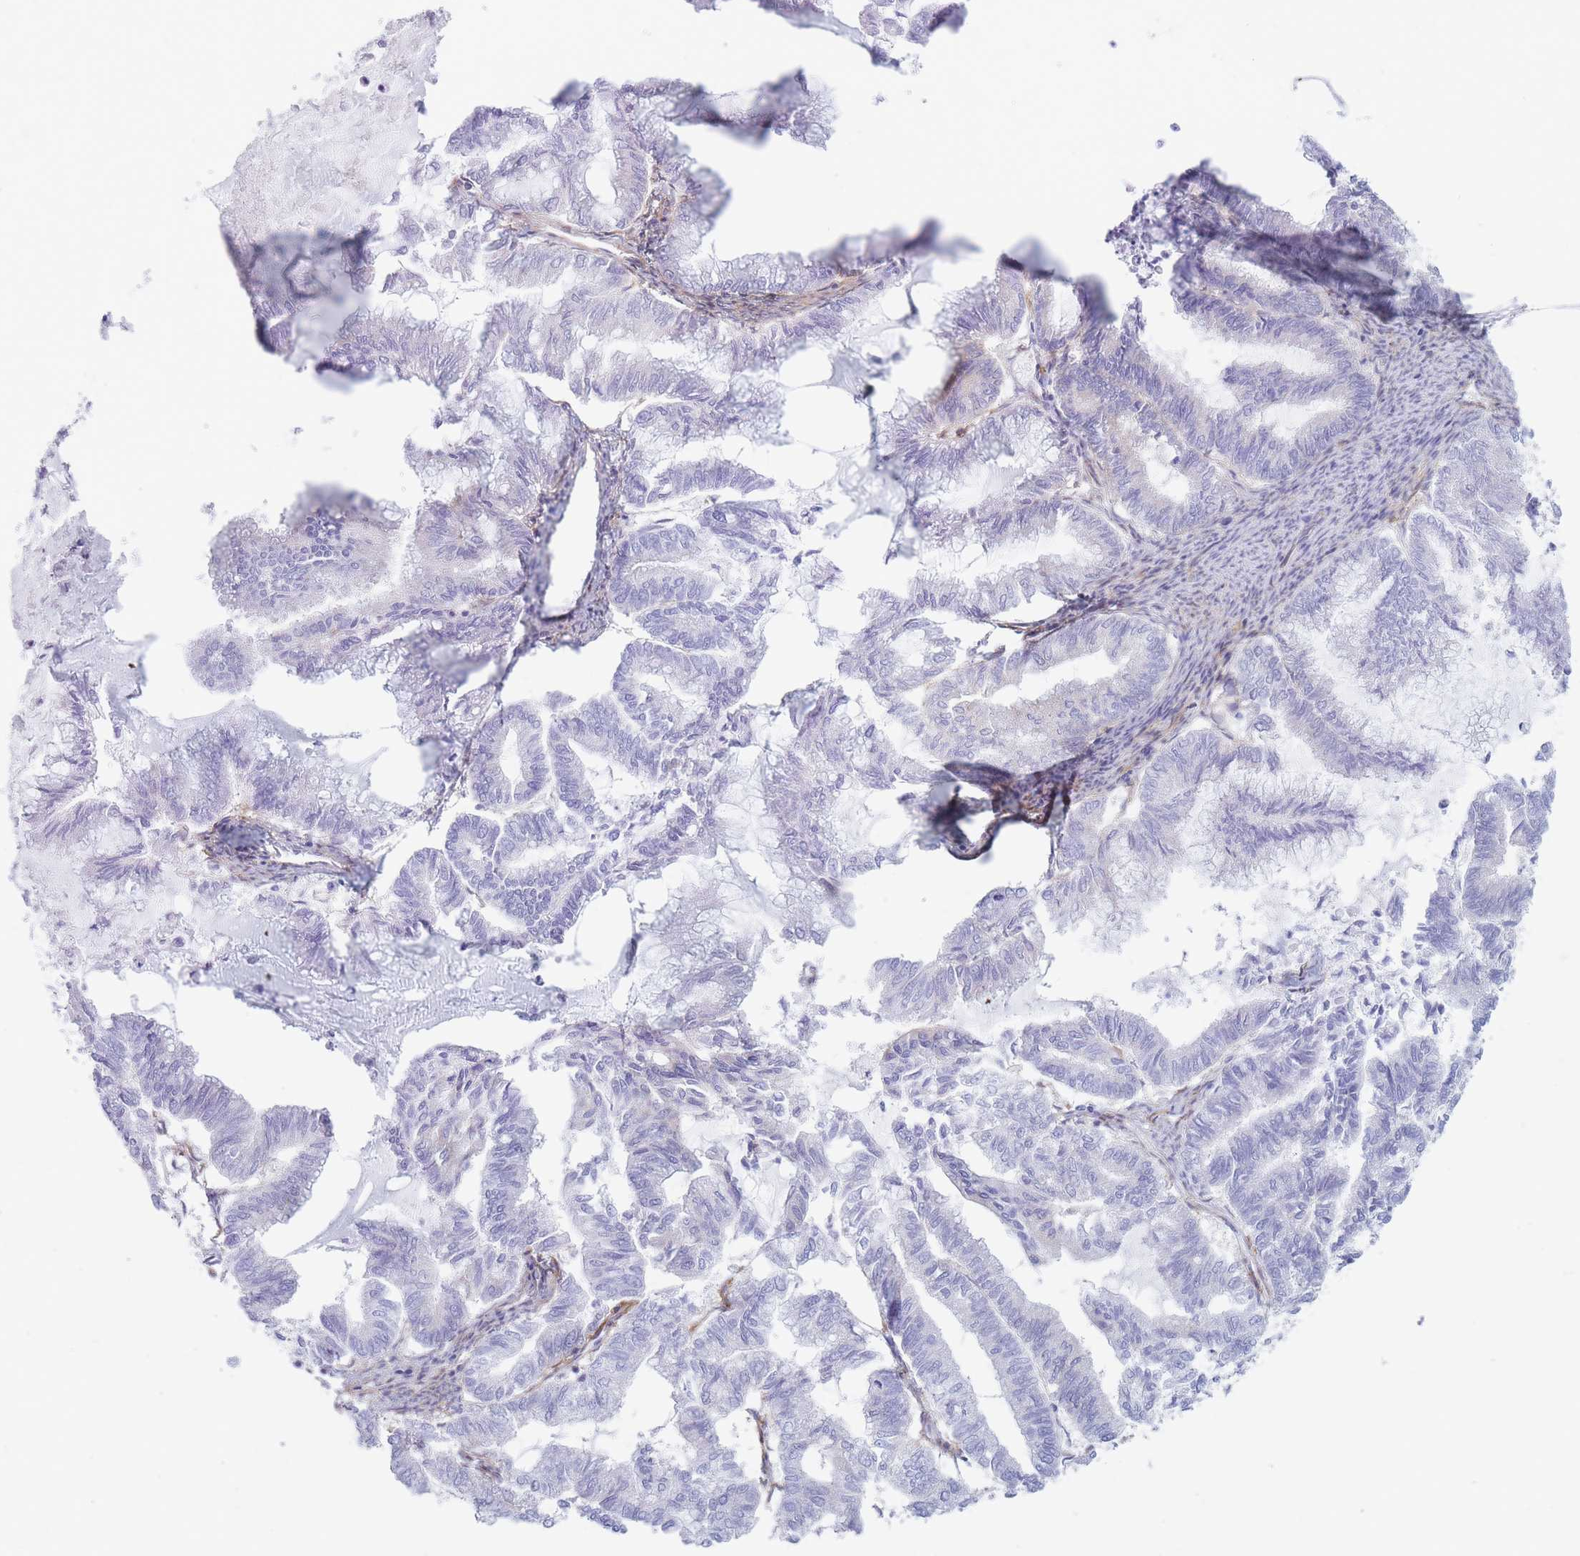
{"staining": {"intensity": "negative", "quantity": "none", "location": "none"}, "tissue": "endometrial cancer", "cell_type": "Tumor cells", "image_type": "cancer", "snomed": [{"axis": "morphology", "description": "Adenocarcinoma, NOS"}, {"axis": "topography", "description": "Endometrium"}], "caption": "Human endometrial cancer (adenocarcinoma) stained for a protein using IHC shows no positivity in tumor cells.", "gene": "PLPP1", "patient": {"sex": "female", "age": 79}}